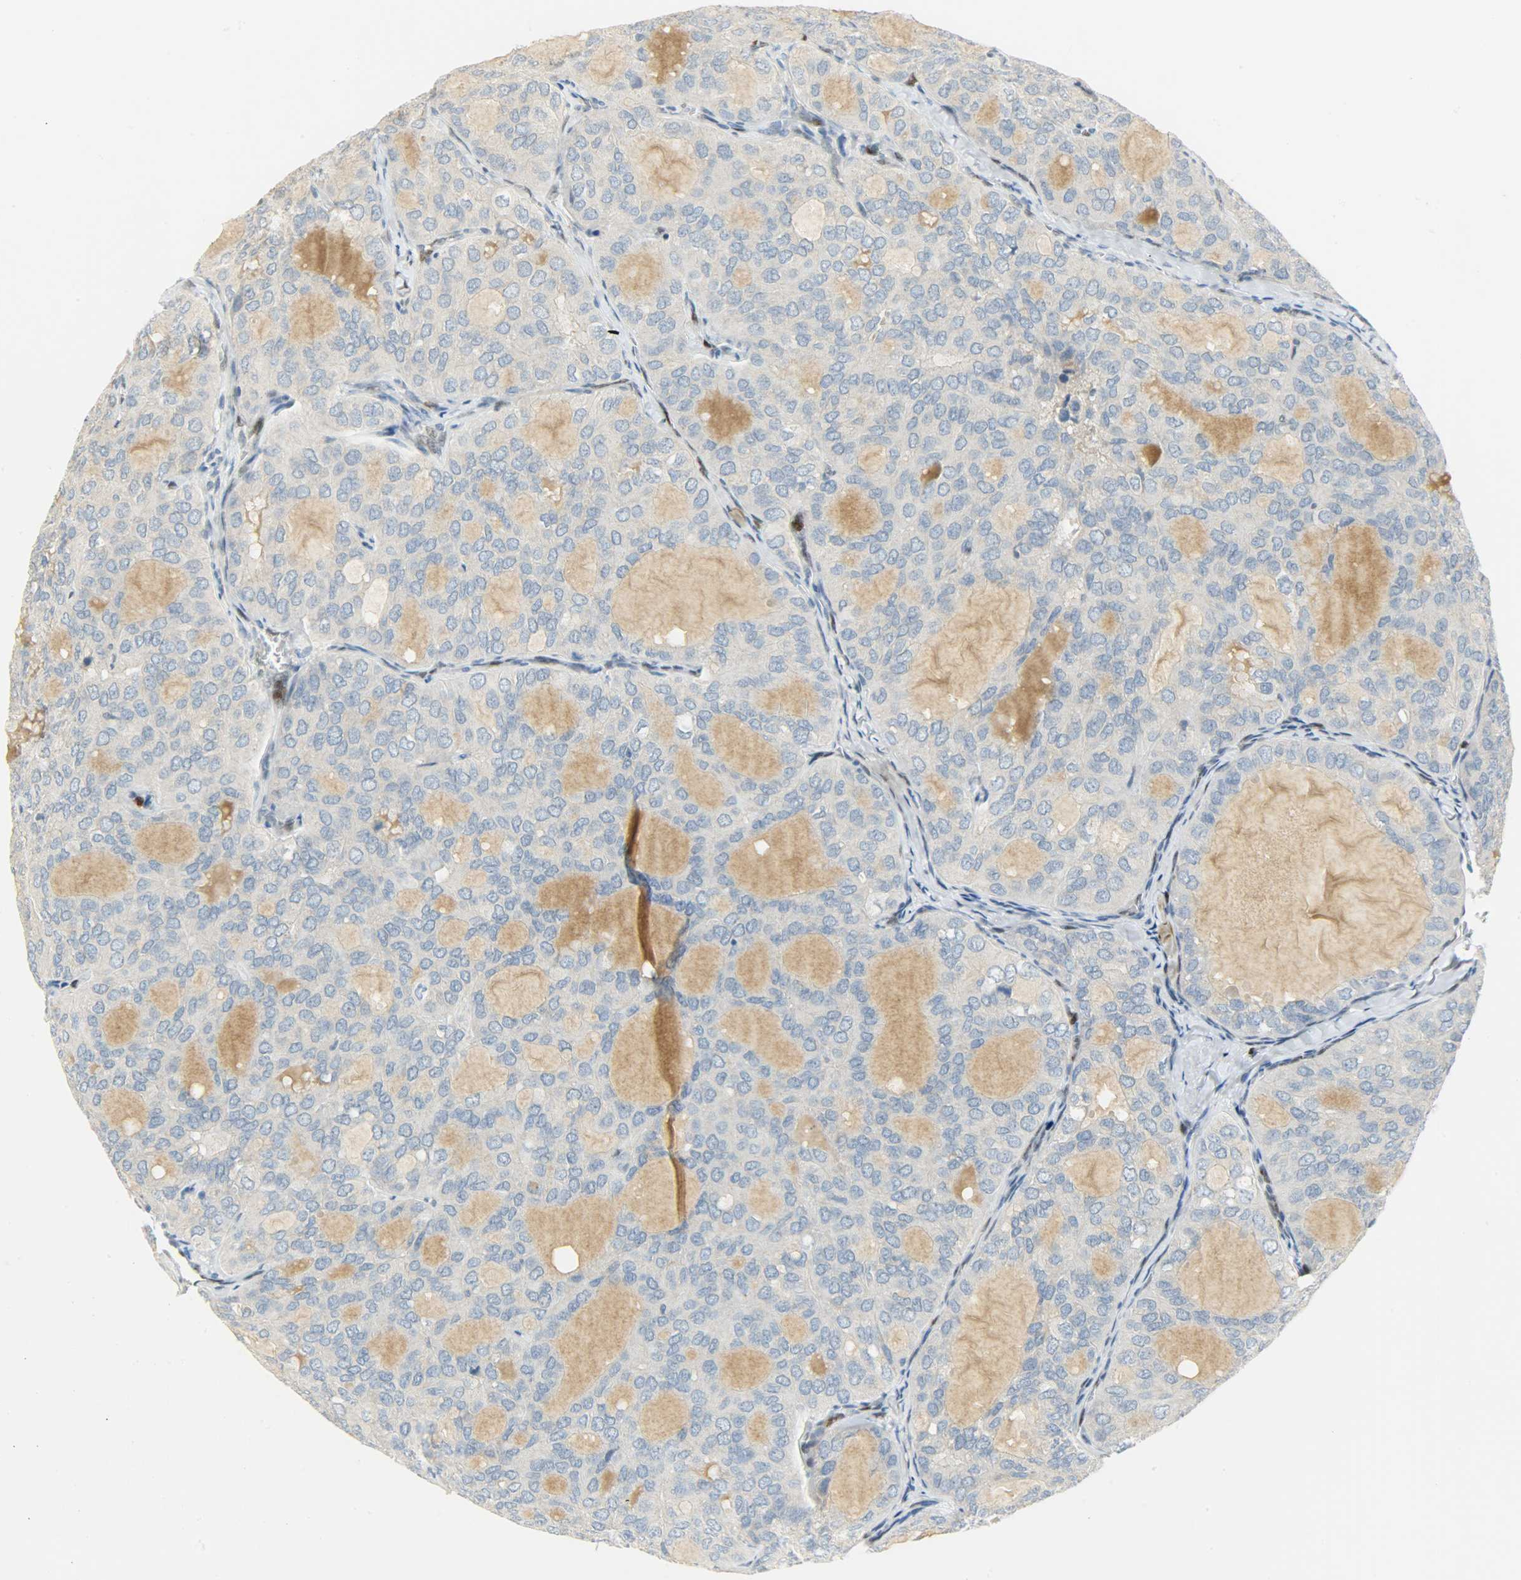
{"staining": {"intensity": "negative", "quantity": "none", "location": "none"}, "tissue": "thyroid cancer", "cell_type": "Tumor cells", "image_type": "cancer", "snomed": [{"axis": "morphology", "description": "Follicular adenoma carcinoma, NOS"}, {"axis": "topography", "description": "Thyroid gland"}], "caption": "High magnification brightfield microscopy of thyroid cancer (follicular adenoma carcinoma) stained with DAB (3,3'-diaminobenzidine) (brown) and counterstained with hematoxylin (blue): tumor cells show no significant positivity.", "gene": "JUNB", "patient": {"sex": "male", "age": 75}}